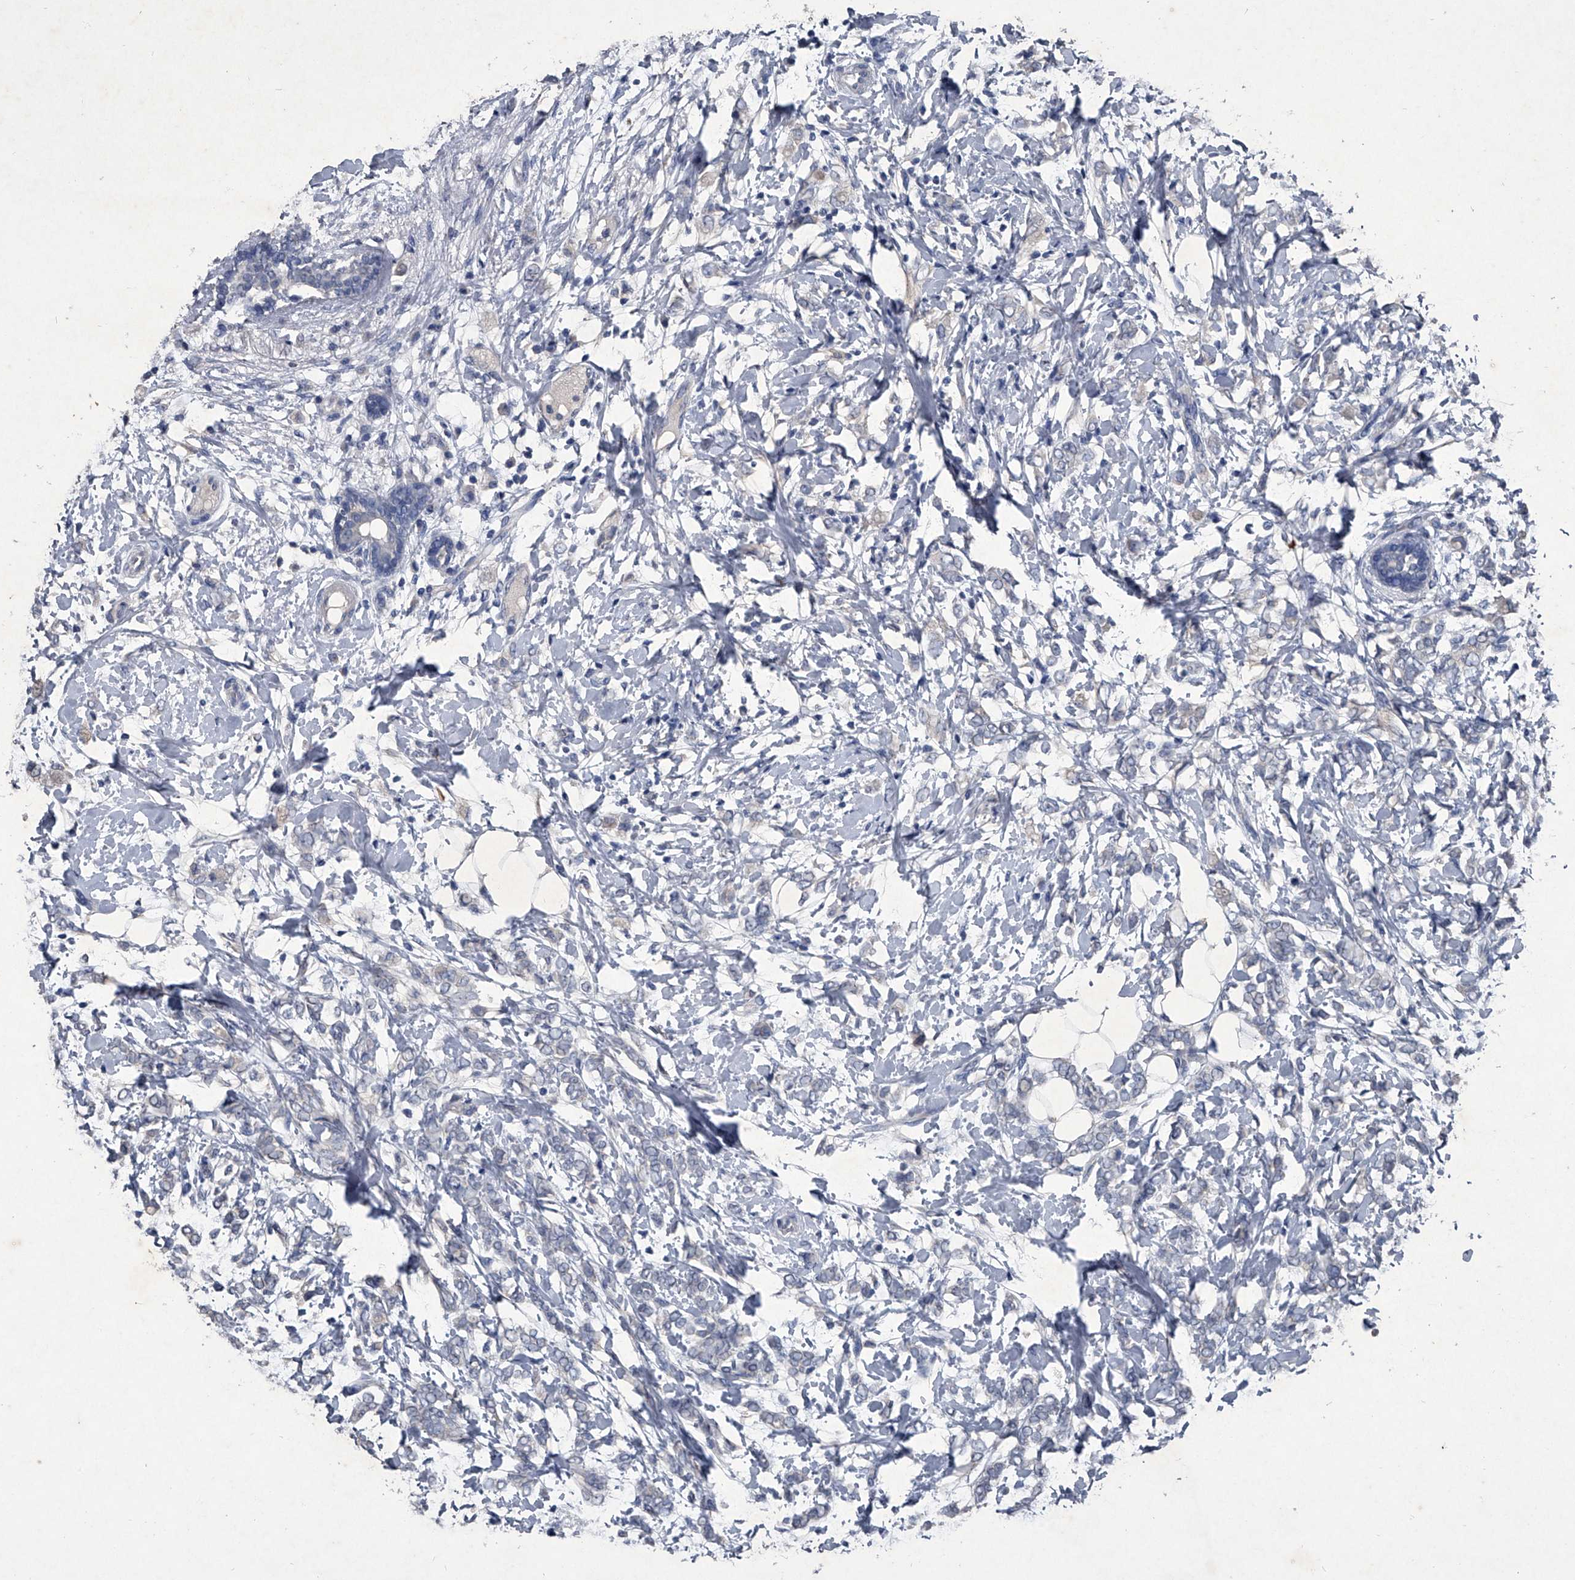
{"staining": {"intensity": "negative", "quantity": "none", "location": "none"}, "tissue": "breast cancer", "cell_type": "Tumor cells", "image_type": "cancer", "snomed": [{"axis": "morphology", "description": "Normal tissue, NOS"}, {"axis": "morphology", "description": "Lobular carcinoma"}, {"axis": "topography", "description": "Breast"}], "caption": "Breast cancer was stained to show a protein in brown. There is no significant positivity in tumor cells.", "gene": "MAPKAP1", "patient": {"sex": "female", "age": 47}}